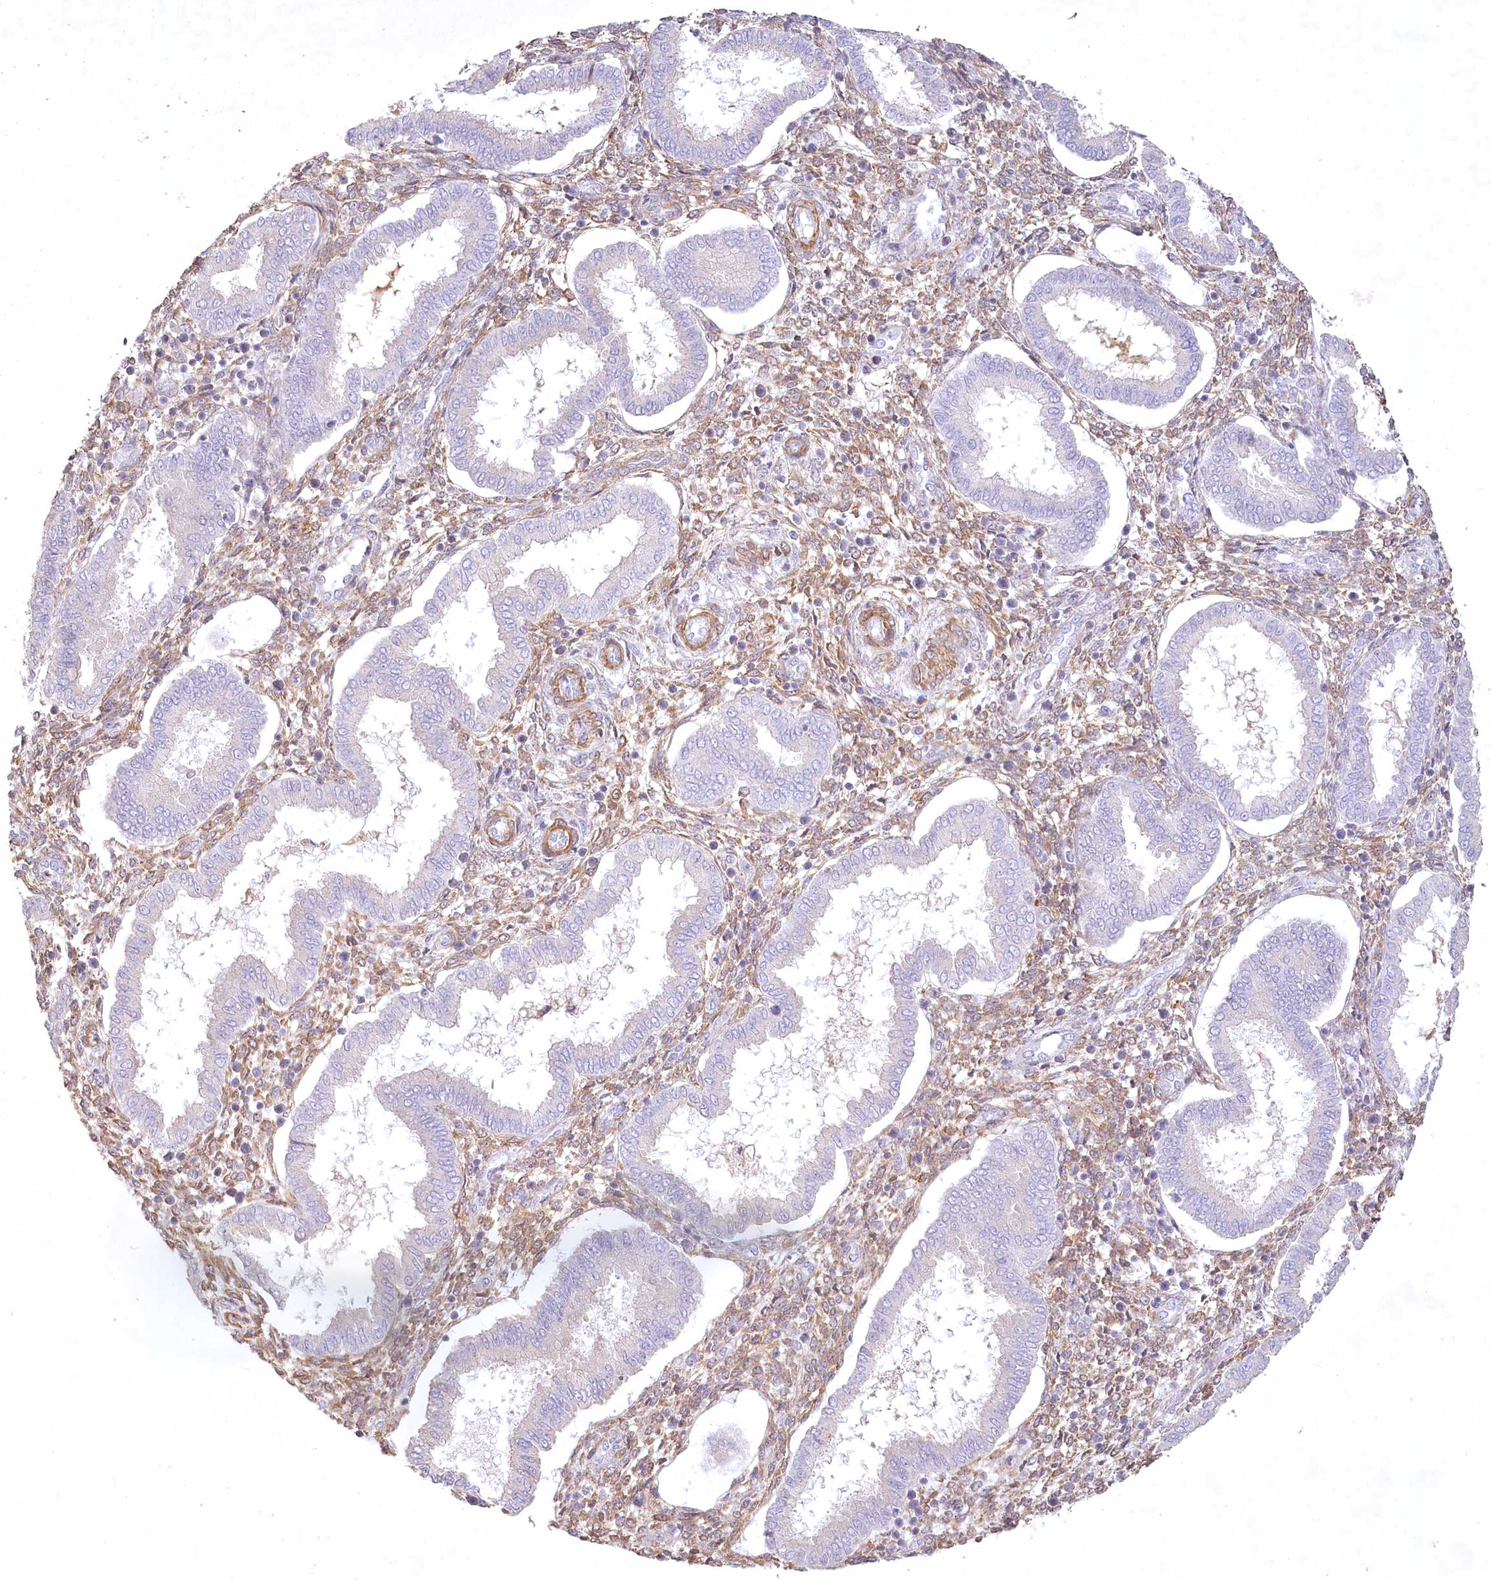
{"staining": {"intensity": "moderate", "quantity": "25%-75%", "location": "cytoplasmic/membranous"}, "tissue": "endometrium", "cell_type": "Cells in endometrial stroma", "image_type": "normal", "snomed": [{"axis": "morphology", "description": "Normal tissue, NOS"}, {"axis": "topography", "description": "Endometrium"}], "caption": "Endometrium stained with IHC demonstrates moderate cytoplasmic/membranous staining in approximately 25%-75% of cells in endometrial stroma.", "gene": "INPP4B", "patient": {"sex": "female", "age": 24}}